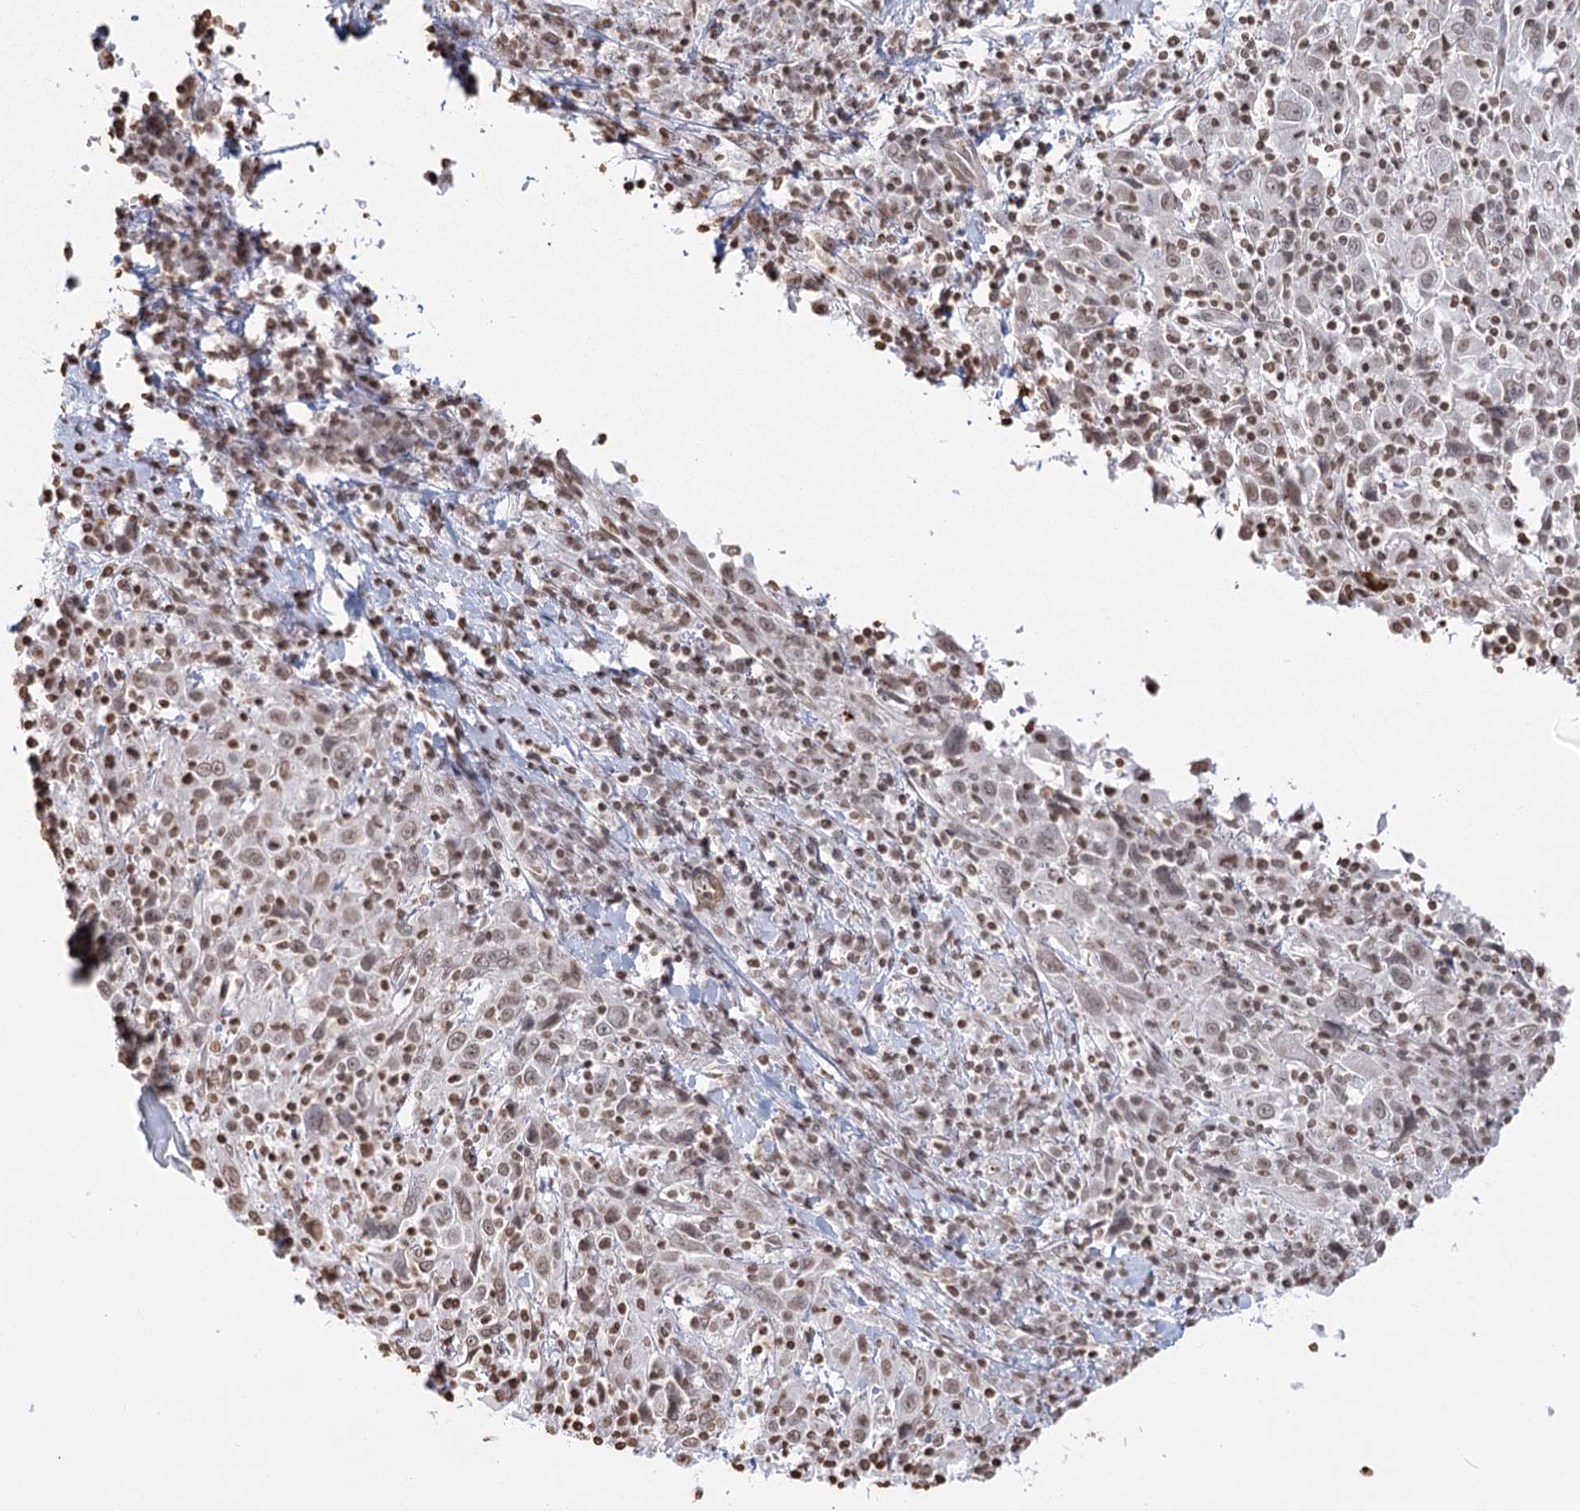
{"staining": {"intensity": "weak", "quantity": "25%-75%", "location": "nuclear"}, "tissue": "cervical cancer", "cell_type": "Tumor cells", "image_type": "cancer", "snomed": [{"axis": "morphology", "description": "Squamous cell carcinoma, NOS"}, {"axis": "topography", "description": "Cervix"}], "caption": "A high-resolution photomicrograph shows IHC staining of cervical cancer (squamous cell carcinoma), which displays weak nuclear positivity in about 25%-75% of tumor cells.", "gene": "FAM13A", "patient": {"sex": "female", "age": 46}}